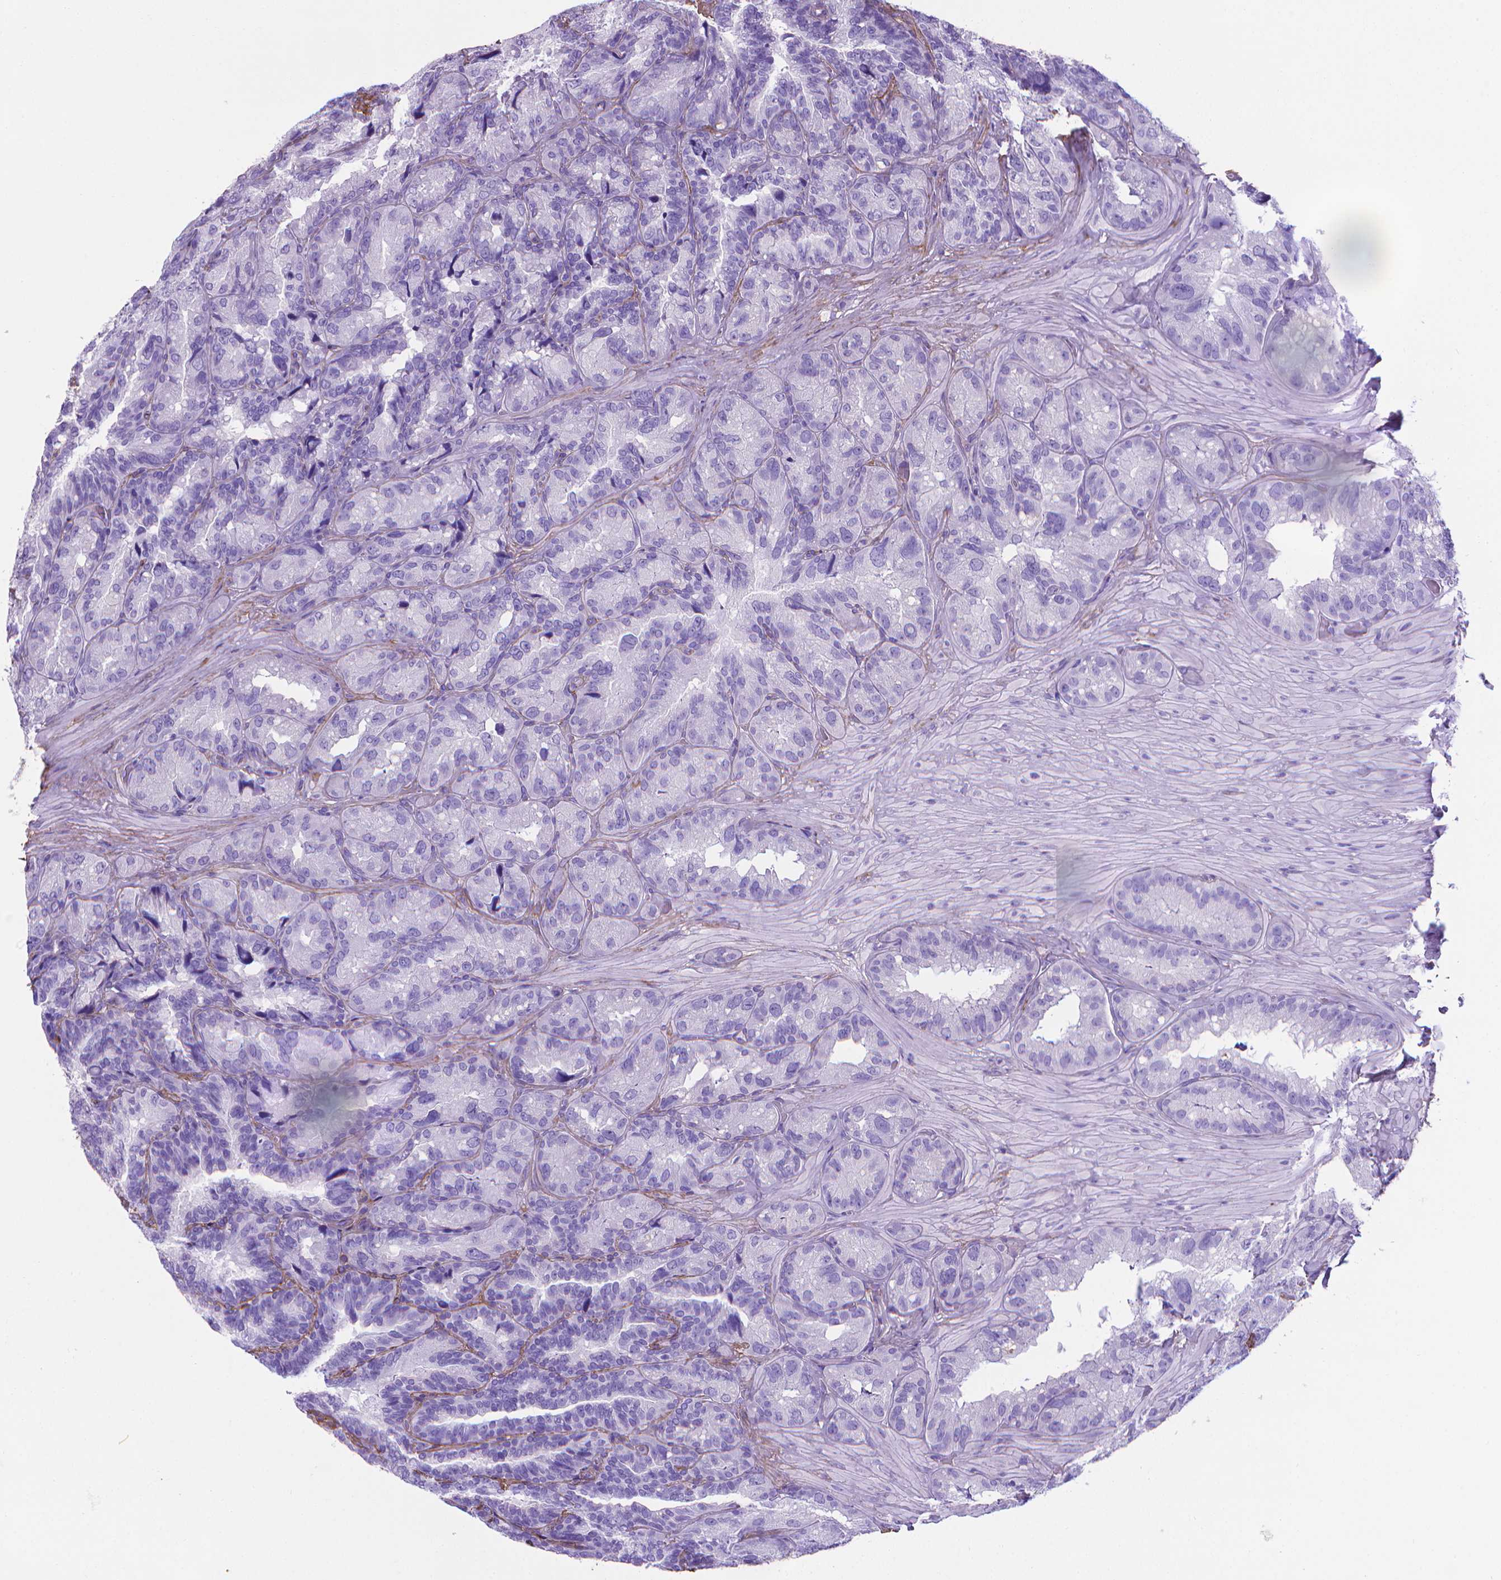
{"staining": {"intensity": "negative", "quantity": "none", "location": "none"}, "tissue": "seminal vesicle", "cell_type": "Glandular cells", "image_type": "normal", "snomed": [{"axis": "morphology", "description": "Normal tissue, NOS"}, {"axis": "topography", "description": "Seminal veicle"}], "caption": "IHC micrograph of normal seminal vesicle: seminal vesicle stained with DAB (3,3'-diaminobenzidine) displays no significant protein staining in glandular cells. (DAB IHC, high magnification).", "gene": "MFAP2", "patient": {"sex": "male", "age": 60}}